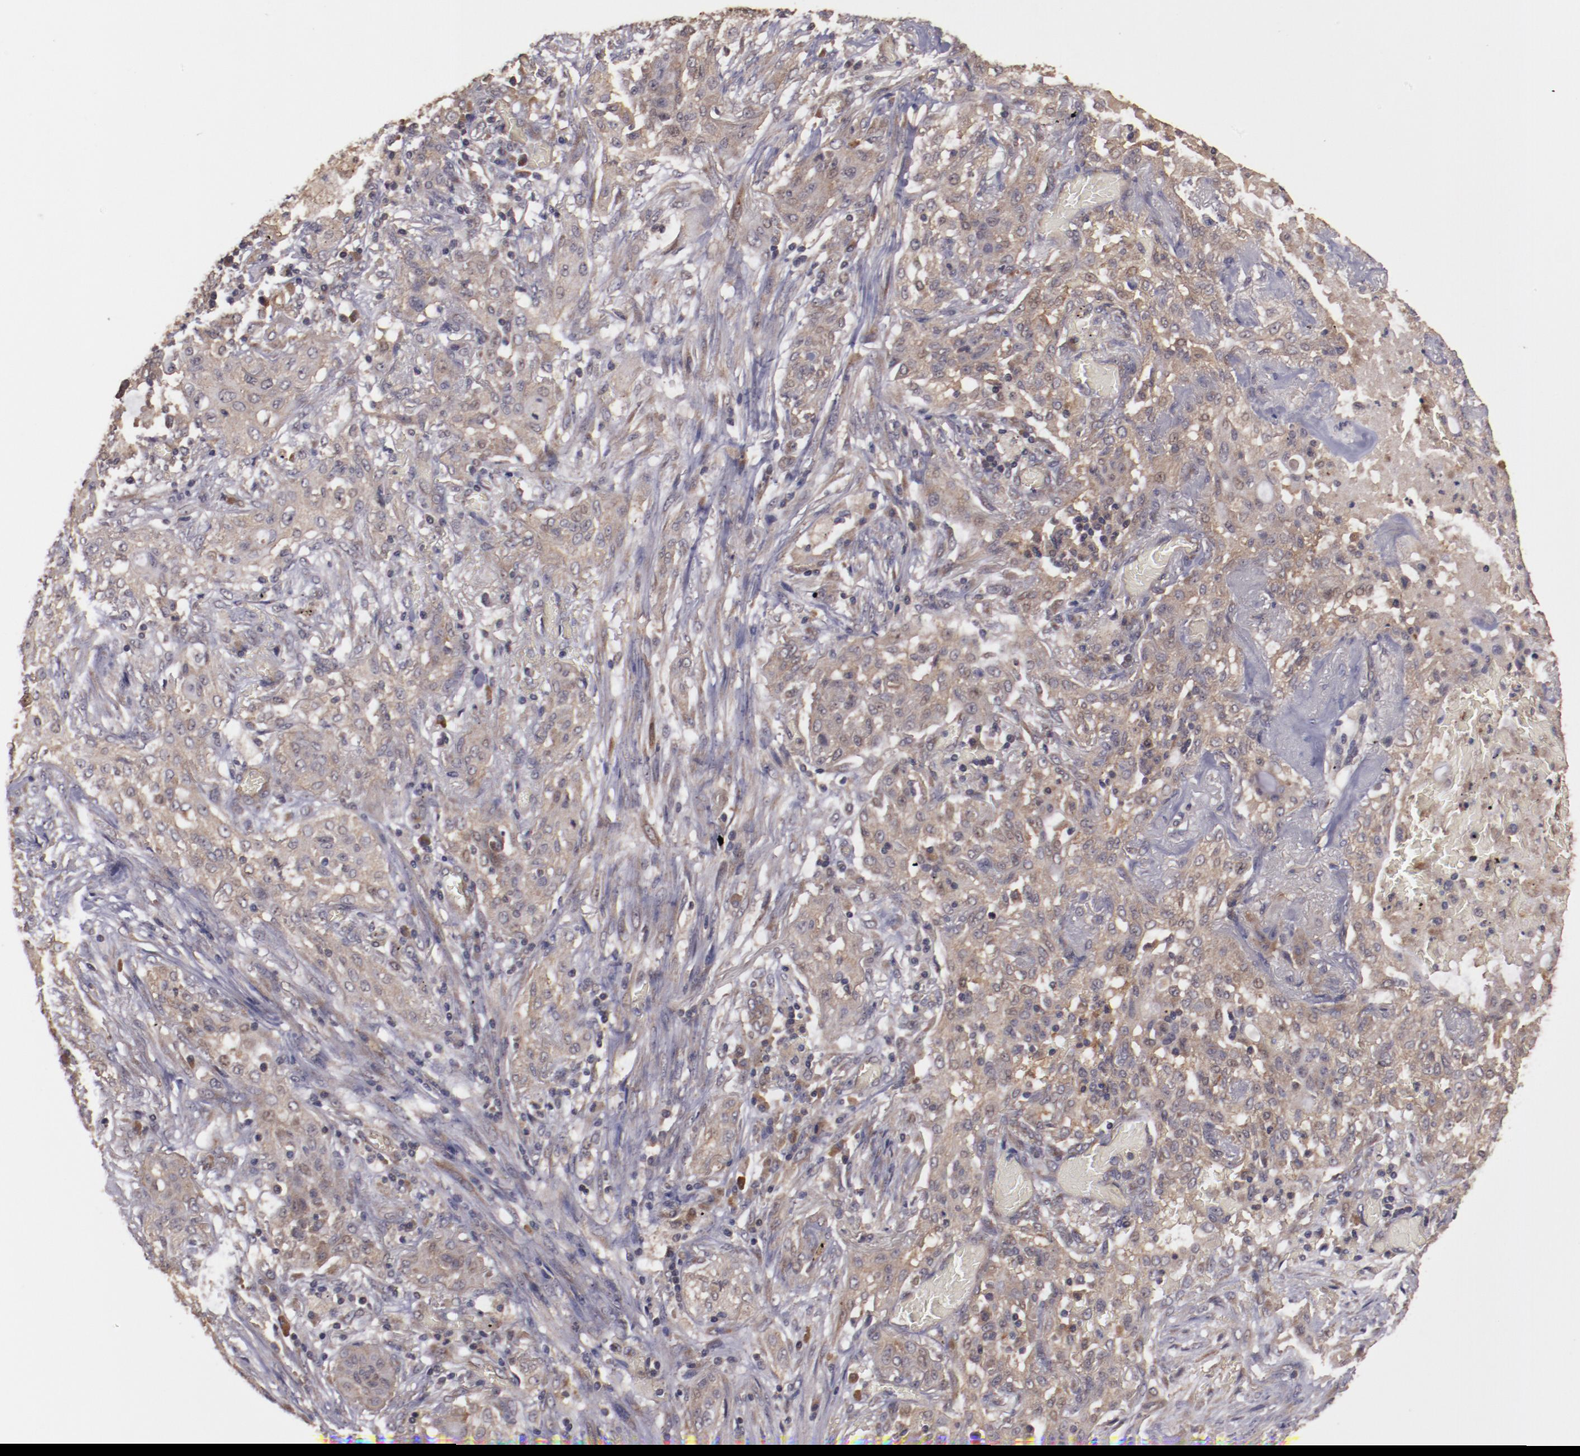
{"staining": {"intensity": "weak", "quantity": ">75%", "location": "cytoplasmic/membranous"}, "tissue": "lung cancer", "cell_type": "Tumor cells", "image_type": "cancer", "snomed": [{"axis": "morphology", "description": "Squamous cell carcinoma, NOS"}, {"axis": "topography", "description": "Lung"}], "caption": "Squamous cell carcinoma (lung) stained with a brown dye reveals weak cytoplasmic/membranous positive staining in about >75% of tumor cells.", "gene": "TXNDC16", "patient": {"sex": "female", "age": 47}}